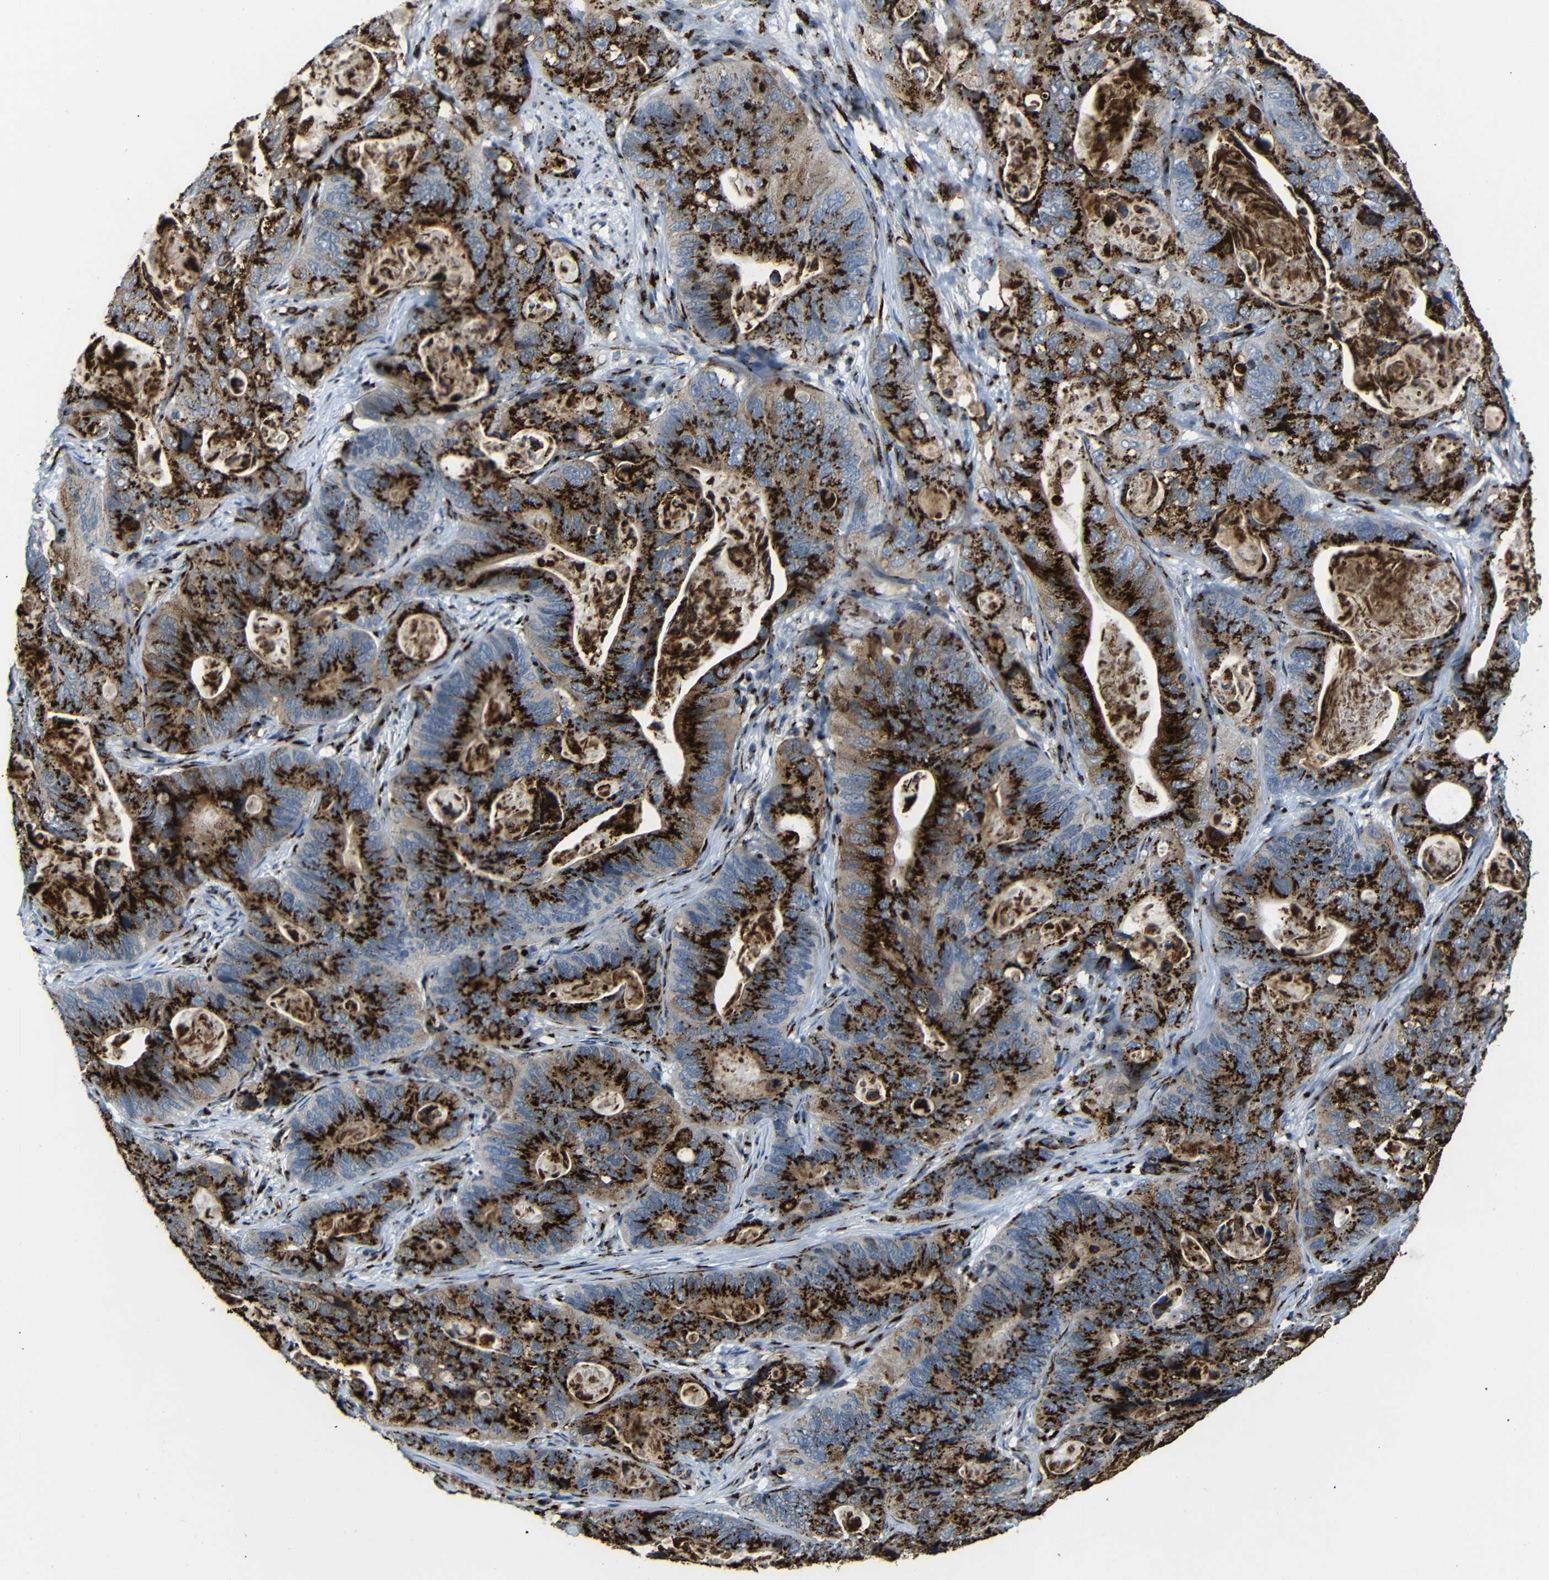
{"staining": {"intensity": "strong", "quantity": ">75%", "location": "cytoplasmic/membranous"}, "tissue": "stomach cancer", "cell_type": "Tumor cells", "image_type": "cancer", "snomed": [{"axis": "morphology", "description": "Adenocarcinoma, NOS"}, {"axis": "topography", "description": "Stomach"}], "caption": "A photomicrograph of human stomach adenocarcinoma stained for a protein displays strong cytoplasmic/membranous brown staining in tumor cells.", "gene": "TGOLN2", "patient": {"sex": "female", "age": 89}}